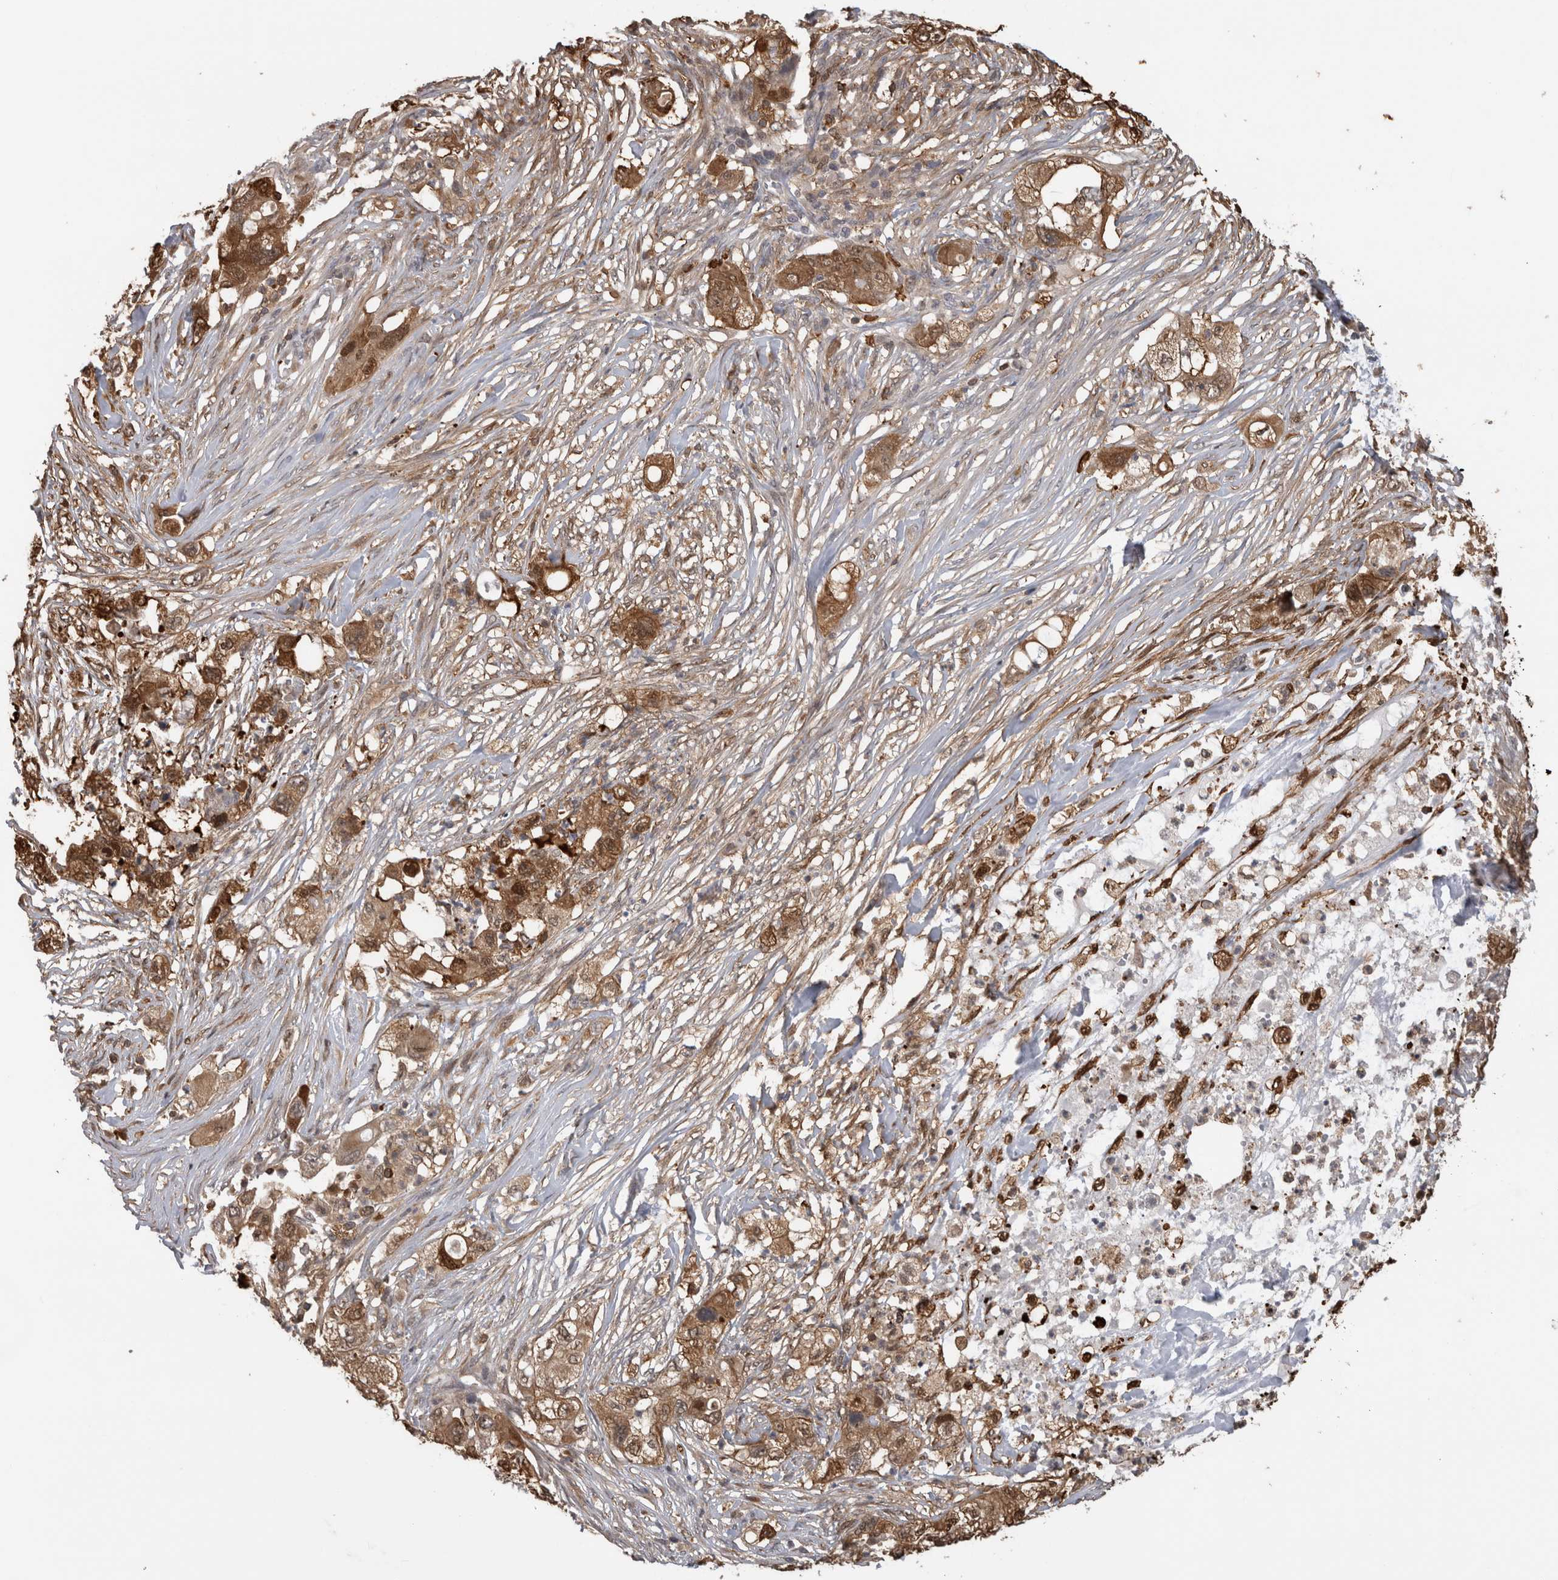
{"staining": {"intensity": "moderate", "quantity": ">75%", "location": "cytoplasmic/membranous"}, "tissue": "pancreatic cancer", "cell_type": "Tumor cells", "image_type": "cancer", "snomed": [{"axis": "morphology", "description": "Adenocarcinoma, NOS"}, {"axis": "topography", "description": "Pancreas"}], "caption": "Immunohistochemistry micrograph of neoplastic tissue: human pancreatic cancer stained using immunohistochemistry (IHC) shows medium levels of moderate protein expression localized specifically in the cytoplasmic/membranous of tumor cells, appearing as a cytoplasmic/membranous brown color.", "gene": "USH1G", "patient": {"sex": "female", "age": 78}}